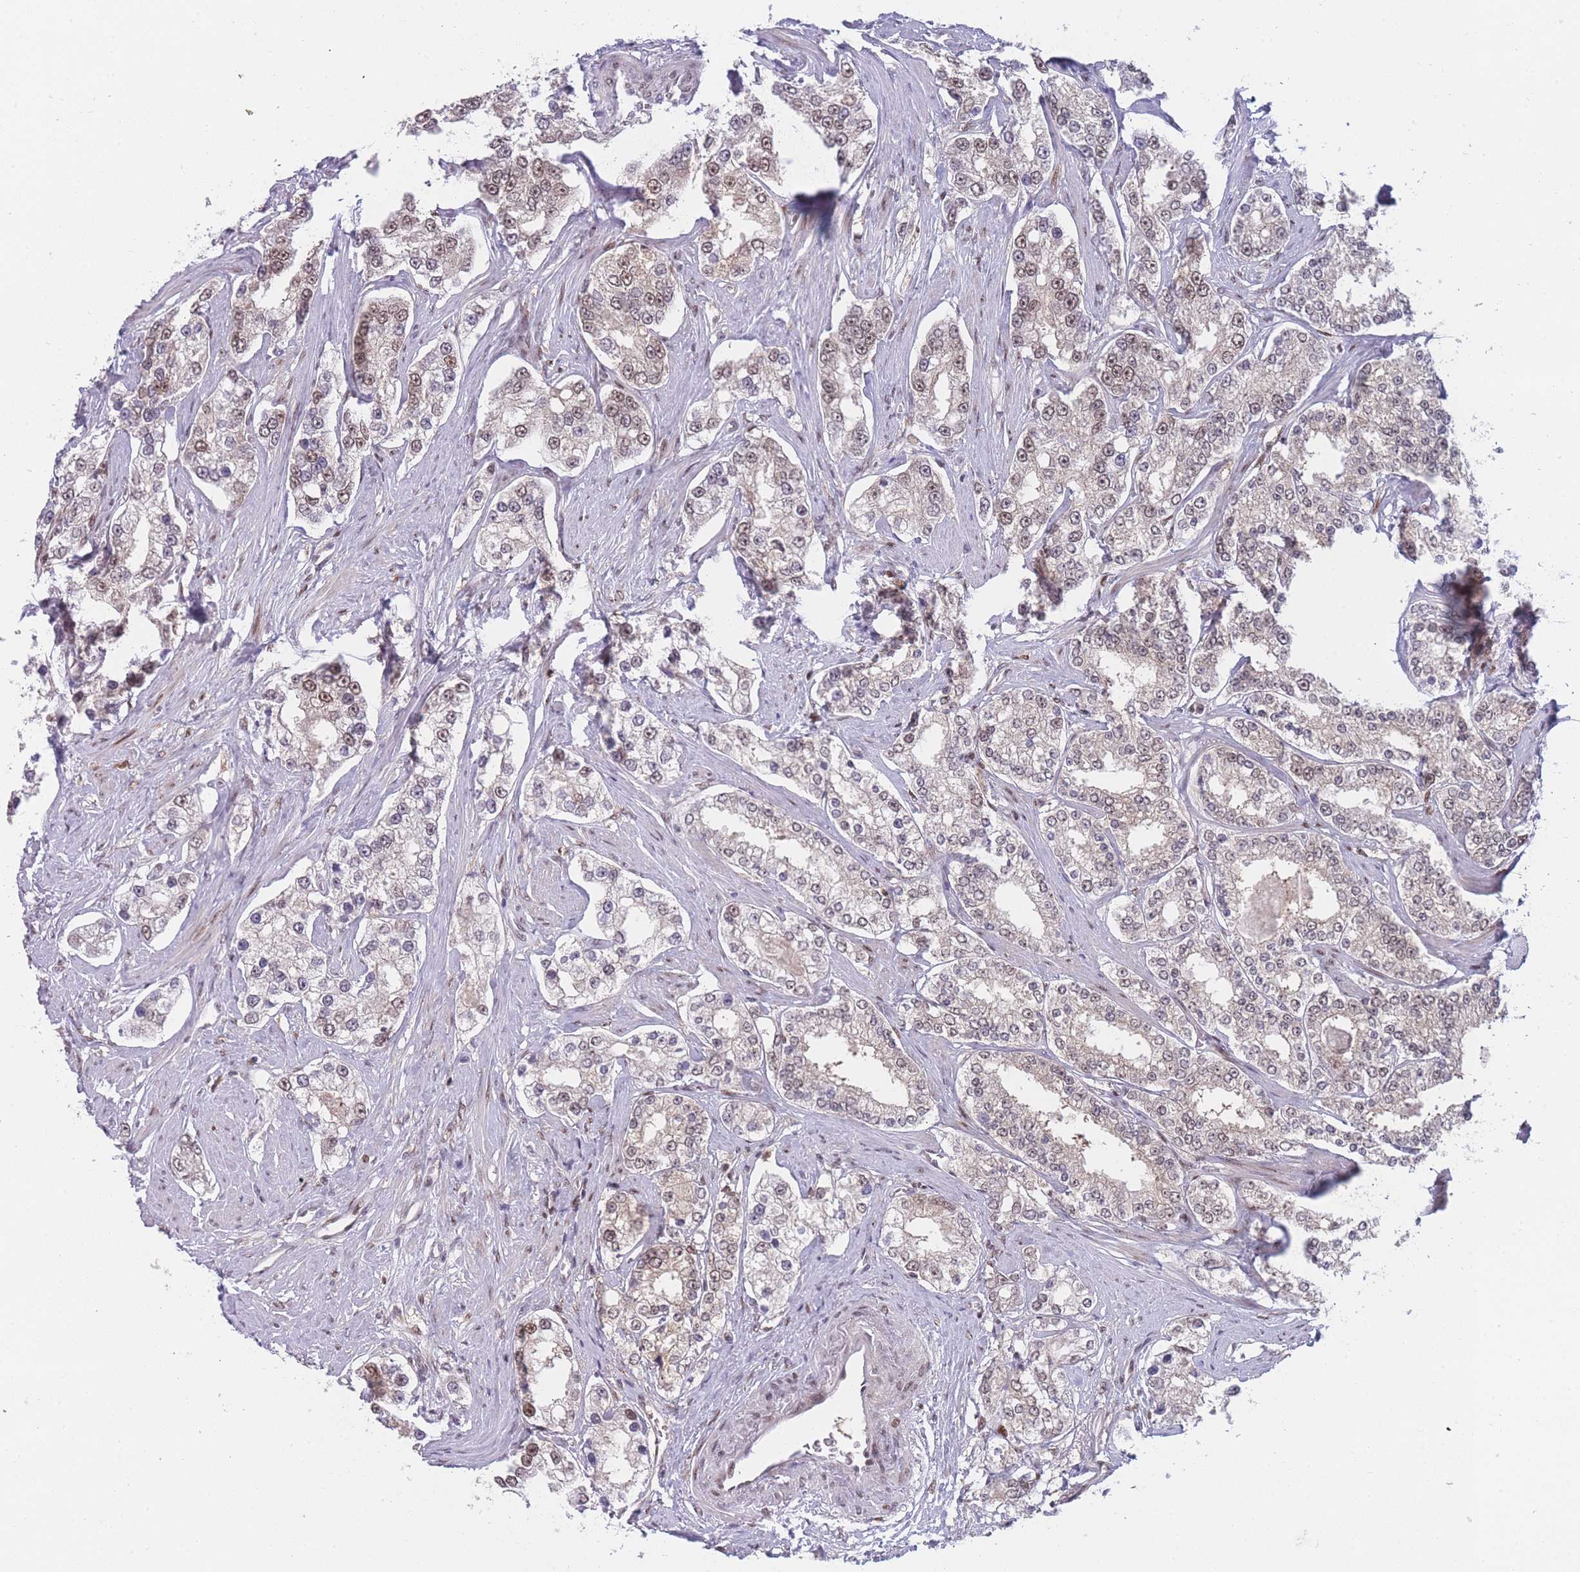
{"staining": {"intensity": "moderate", "quantity": "25%-75%", "location": "nuclear"}, "tissue": "prostate cancer", "cell_type": "Tumor cells", "image_type": "cancer", "snomed": [{"axis": "morphology", "description": "Normal tissue, NOS"}, {"axis": "morphology", "description": "Adenocarcinoma, High grade"}, {"axis": "topography", "description": "Prostate"}], "caption": "About 25%-75% of tumor cells in prostate high-grade adenocarcinoma show moderate nuclear protein expression as visualized by brown immunohistochemical staining.", "gene": "DEAF1", "patient": {"sex": "male", "age": 83}}